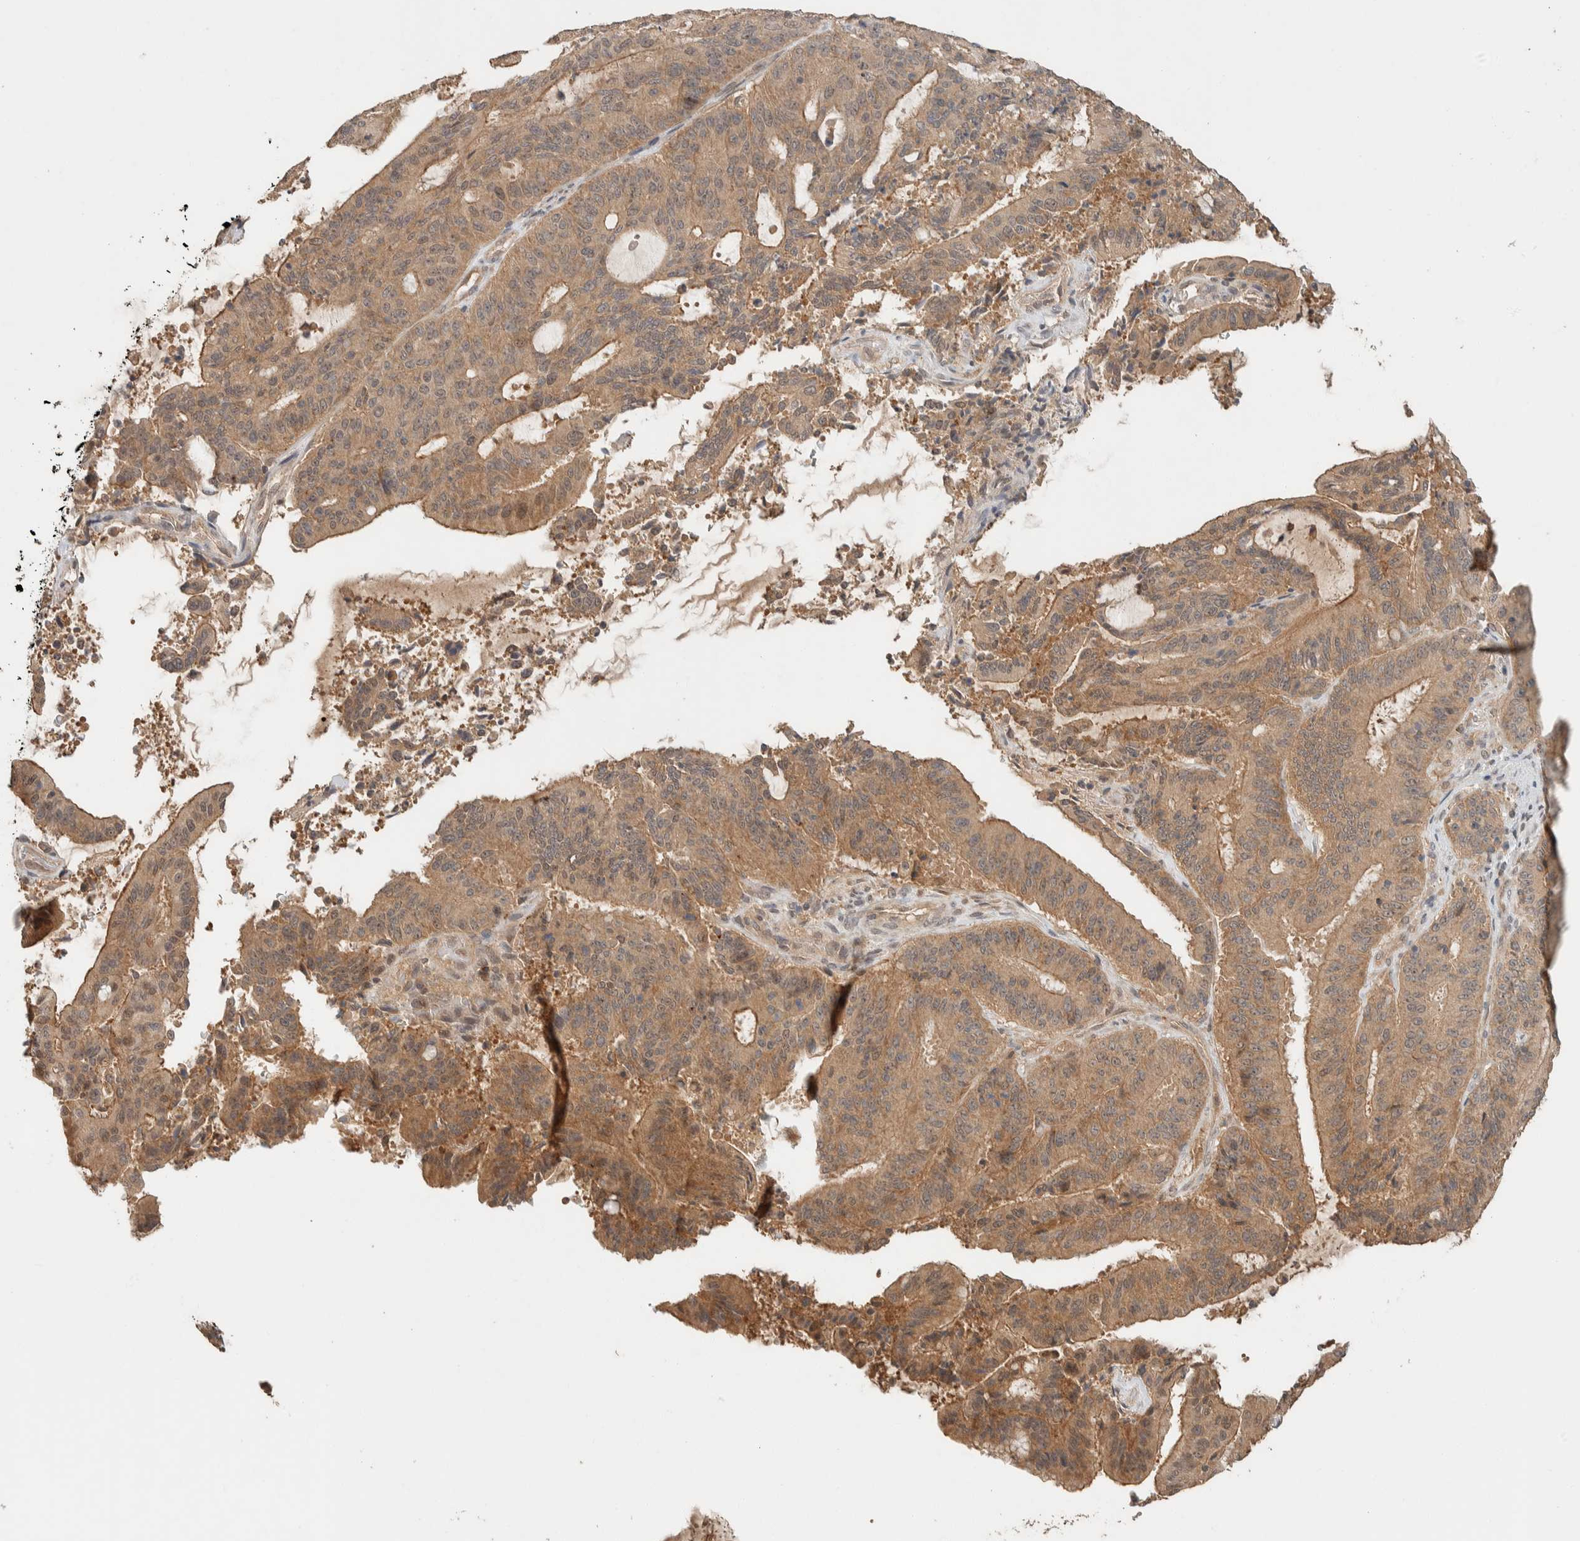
{"staining": {"intensity": "moderate", "quantity": ">75%", "location": "cytoplasmic/membranous,nuclear"}, "tissue": "liver cancer", "cell_type": "Tumor cells", "image_type": "cancer", "snomed": [{"axis": "morphology", "description": "Normal tissue, NOS"}, {"axis": "morphology", "description": "Cholangiocarcinoma"}, {"axis": "topography", "description": "Liver"}, {"axis": "topography", "description": "Peripheral nerve tissue"}], "caption": "Liver cancer stained with DAB immunohistochemistry (IHC) shows medium levels of moderate cytoplasmic/membranous and nuclear positivity in approximately >75% of tumor cells.", "gene": "ZNF567", "patient": {"sex": "female", "age": 73}}